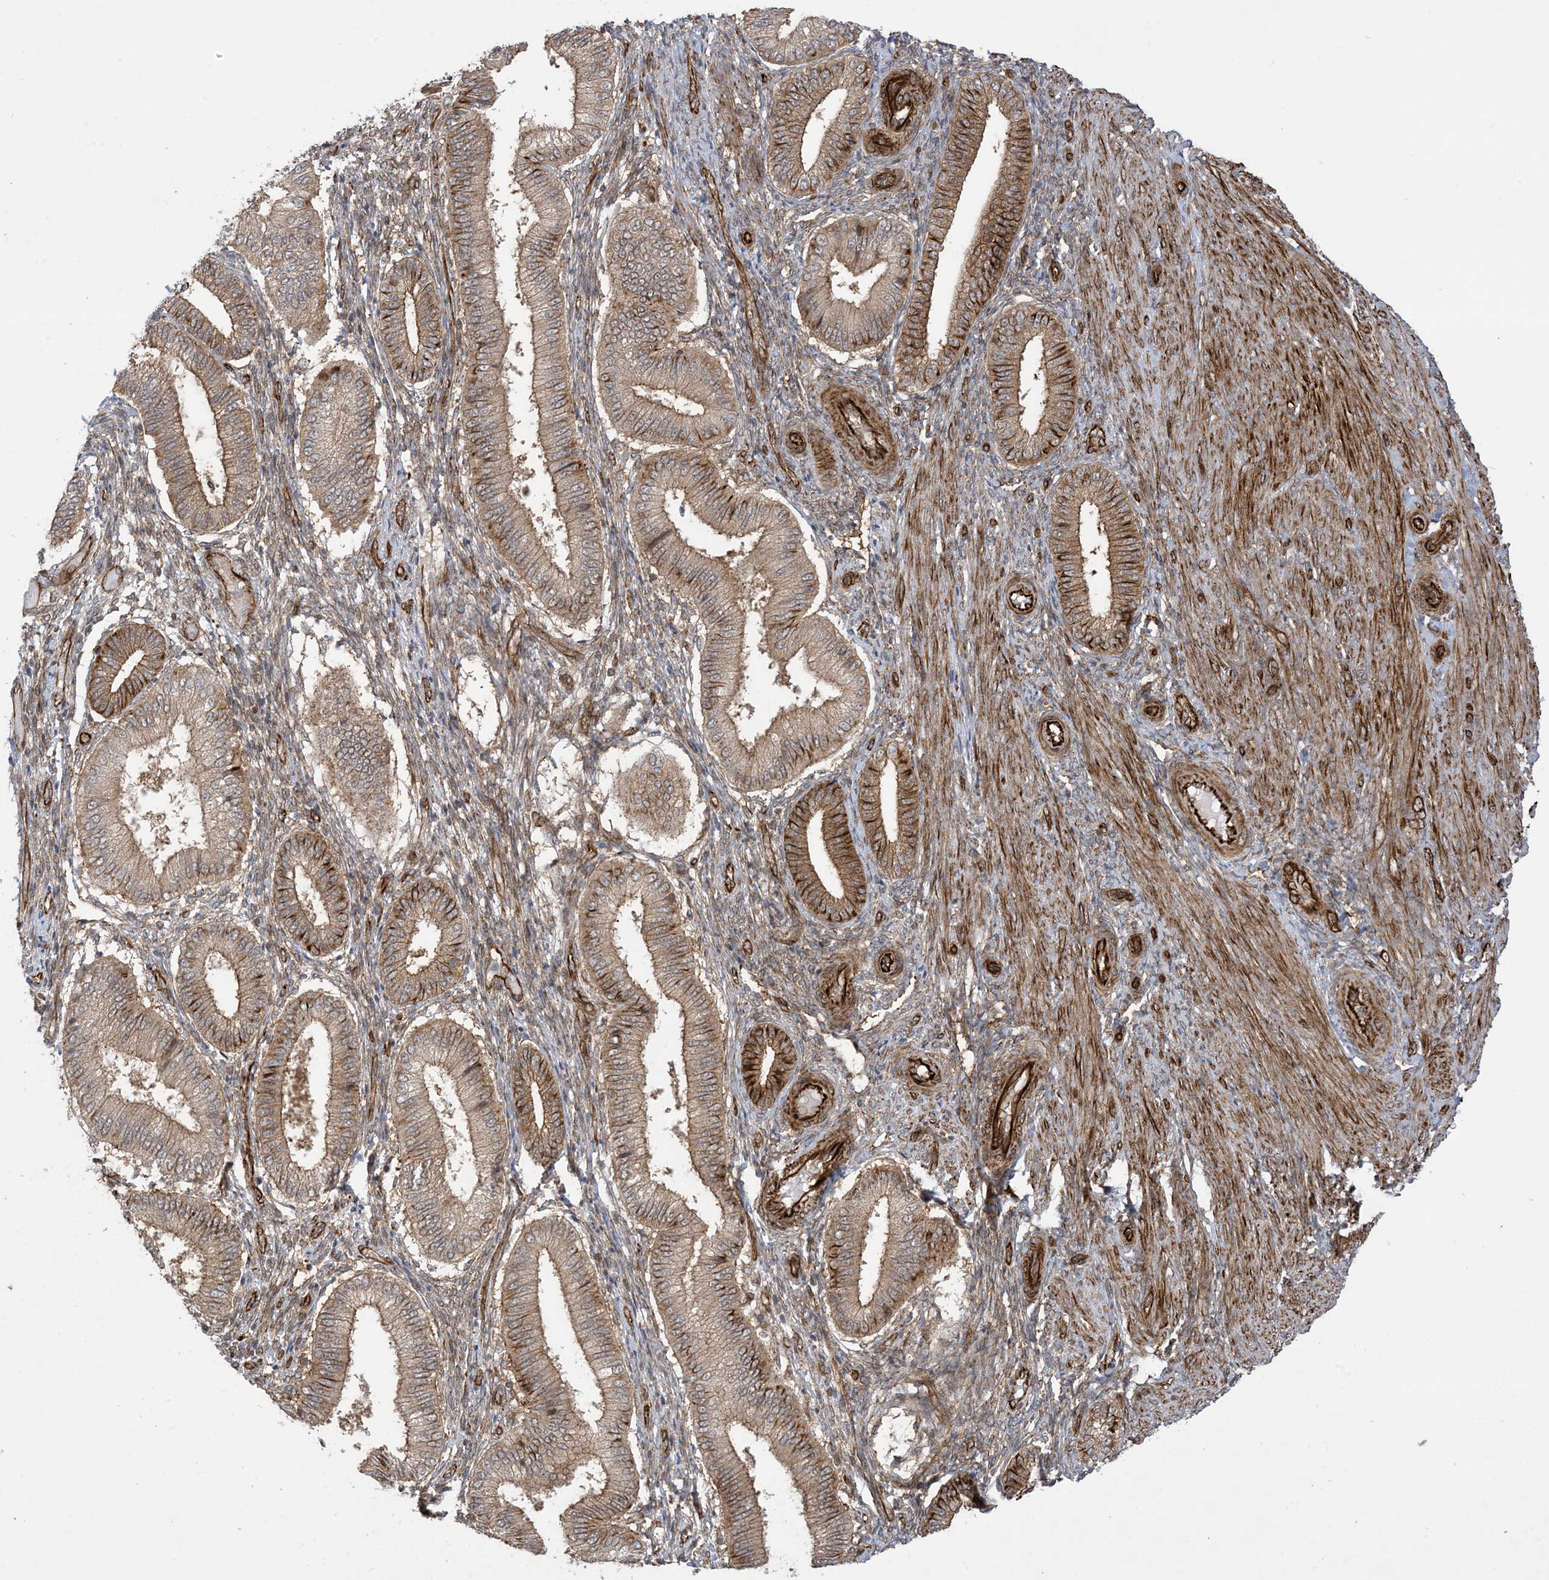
{"staining": {"intensity": "weak", "quantity": "25%-75%", "location": "cytoplasmic/membranous"}, "tissue": "endometrium", "cell_type": "Cells in endometrial stroma", "image_type": "normal", "snomed": [{"axis": "morphology", "description": "Normal tissue, NOS"}, {"axis": "topography", "description": "Endometrium"}], "caption": "Immunohistochemistry (IHC) (DAB) staining of benign endometrium shows weak cytoplasmic/membranous protein staining in approximately 25%-75% of cells in endometrial stroma.", "gene": "SOGA3", "patient": {"sex": "female", "age": 39}}